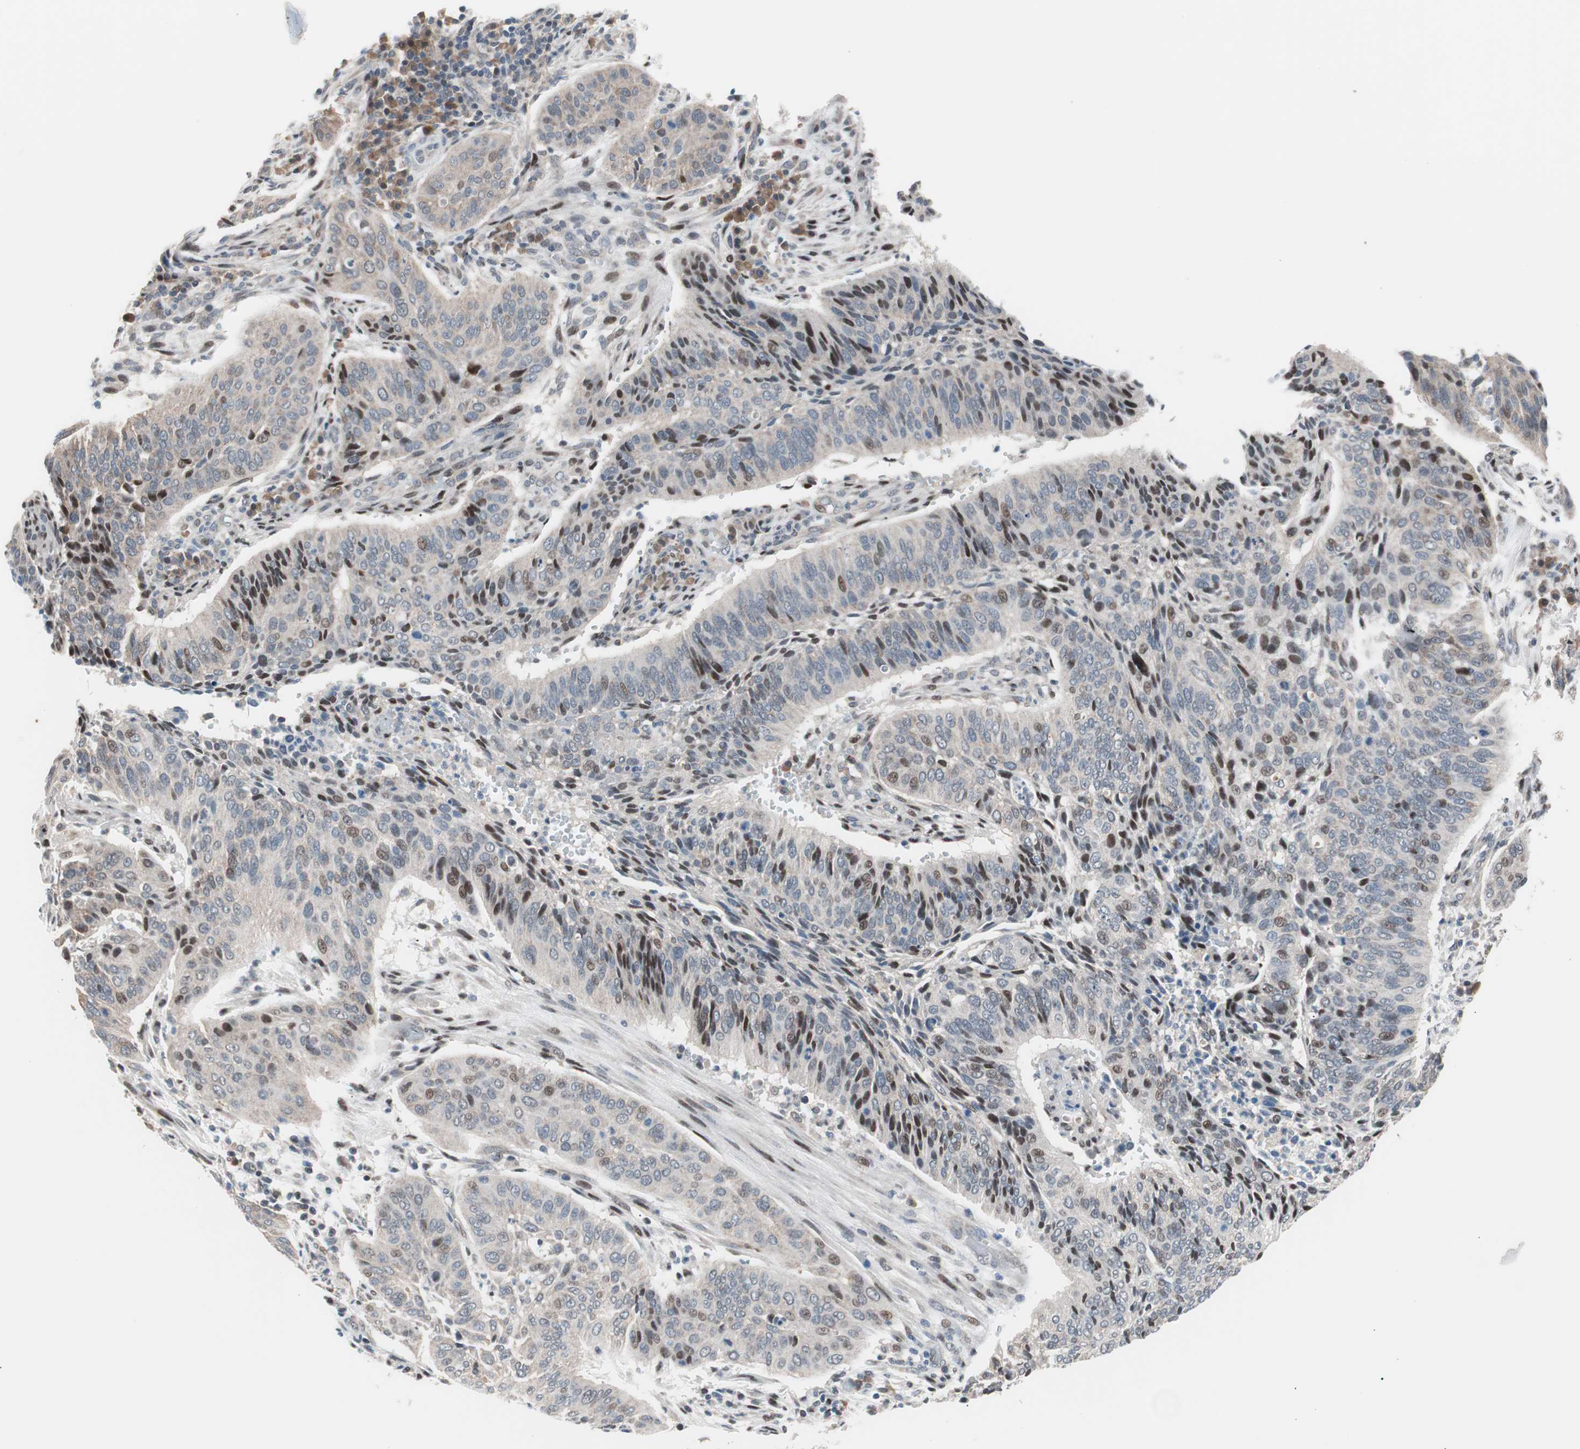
{"staining": {"intensity": "weak", "quantity": "<25%", "location": "nuclear"}, "tissue": "cervical cancer", "cell_type": "Tumor cells", "image_type": "cancer", "snomed": [{"axis": "morphology", "description": "Squamous cell carcinoma, NOS"}, {"axis": "topography", "description": "Cervix"}], "caption": "DAB immunohistochemical staining of cervical squamous cell carcinoma displays no significant expression in tumor cells.", "gene": "POLH", "patient": {"sex": "female", "age": 39}}